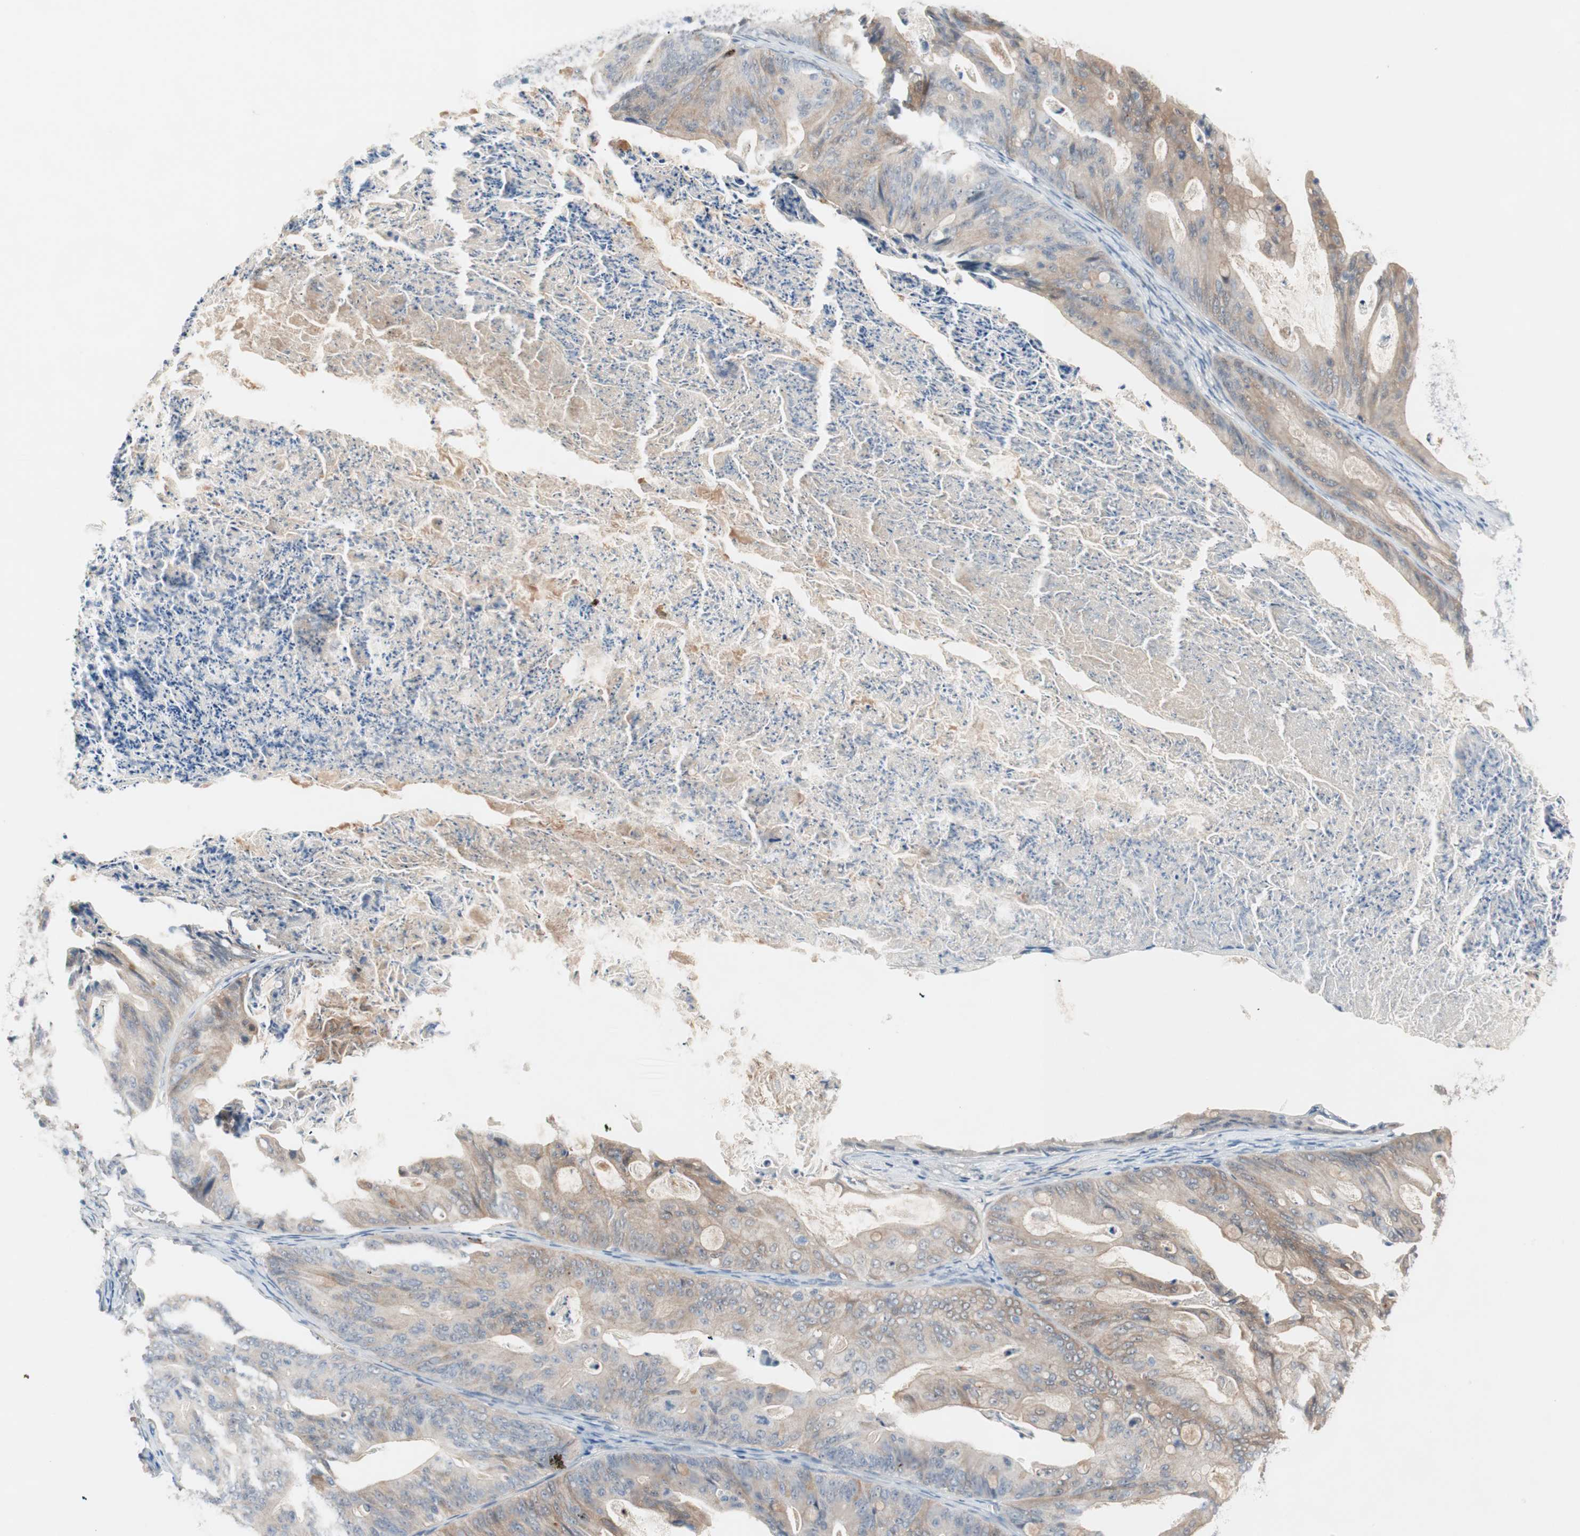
{"staining": {"intensity": "weak", "quantity": "25%-75%", "location": "cytoplasmic/membranous"}, "tissue": "ovarian cancer", "cell_type": "Tumor cells", "image_type": "cancer", "snomed": [{"axis": "morphology", "description": "Cystadenocarcinoma, mucinous, NOS"}, {"axis": "topography", "description": "Ovary"}], "caption": "Immunohistochemistry (IHC) (DAB) staining of ovarian cancer (mucinous cystadenocarcinoma) shows weak cytoplasmic/membranous protein staining in approximately 25%-75% of tumor cells. Using DAB (brown) and hematoxylin (blue) stains, captured at high magnification using brightfield microscopy.", "gene": "PDZK1", "patient": {"sex": "female", "age": 37}}